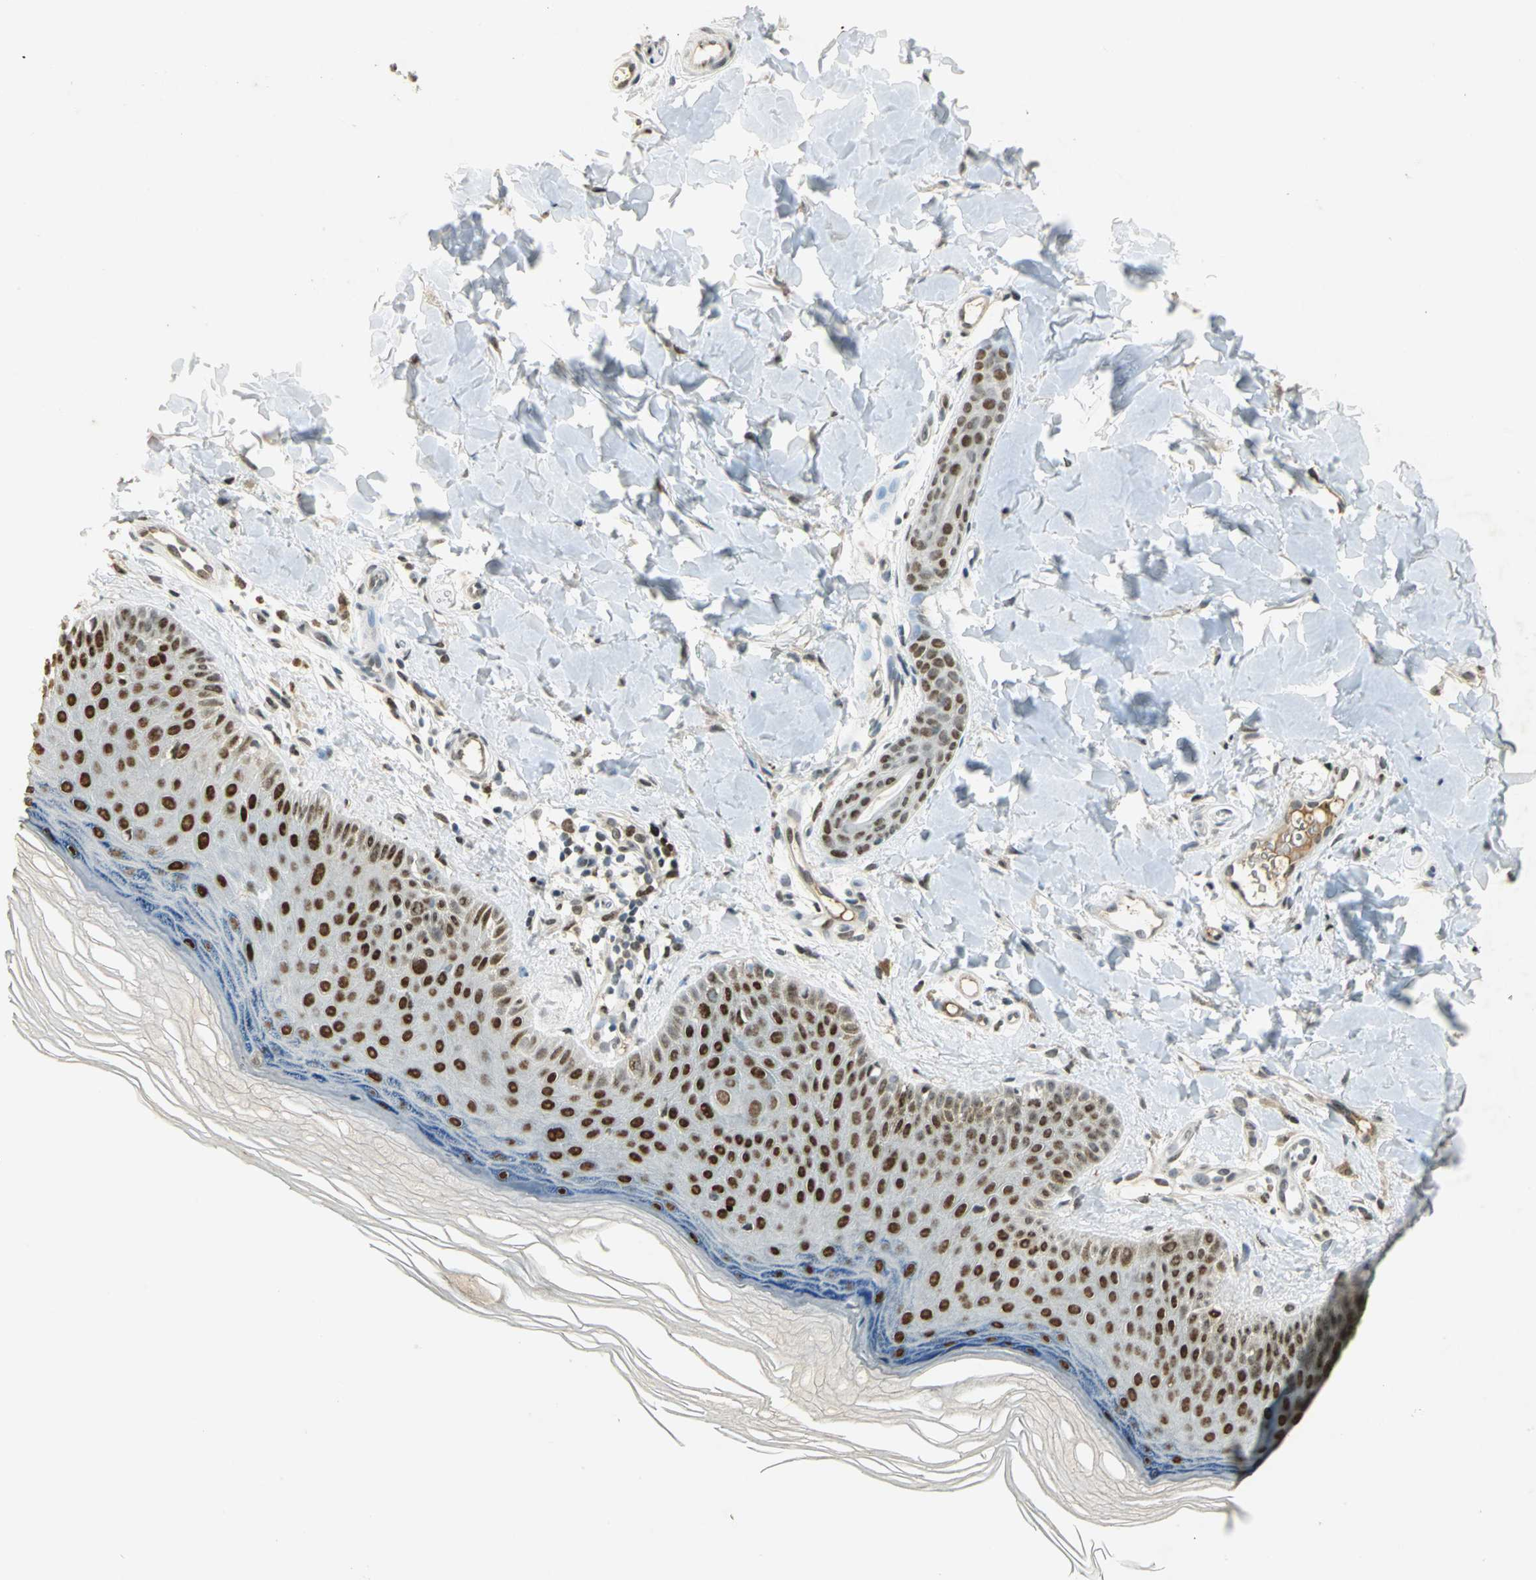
{"staining": {"intensity": "moderate", "quantity": "25%-75%", "location": "nuclear"}, "tissue": "skin", "cell_type": "Fibroblasts", "image_type": "normal", "snomed": [{"axis": "morphology", "description": "Normal tissue, NOS"}, {"axis": "topography", "description": "Skin"}], "caption": "This image shows IHC staining of normal human skin, with medium moderate nuclear staining in approximately 25%-75% of fibroblasts.", "gene": "AK6", "patient": {"sex": "male", "age": 26}}